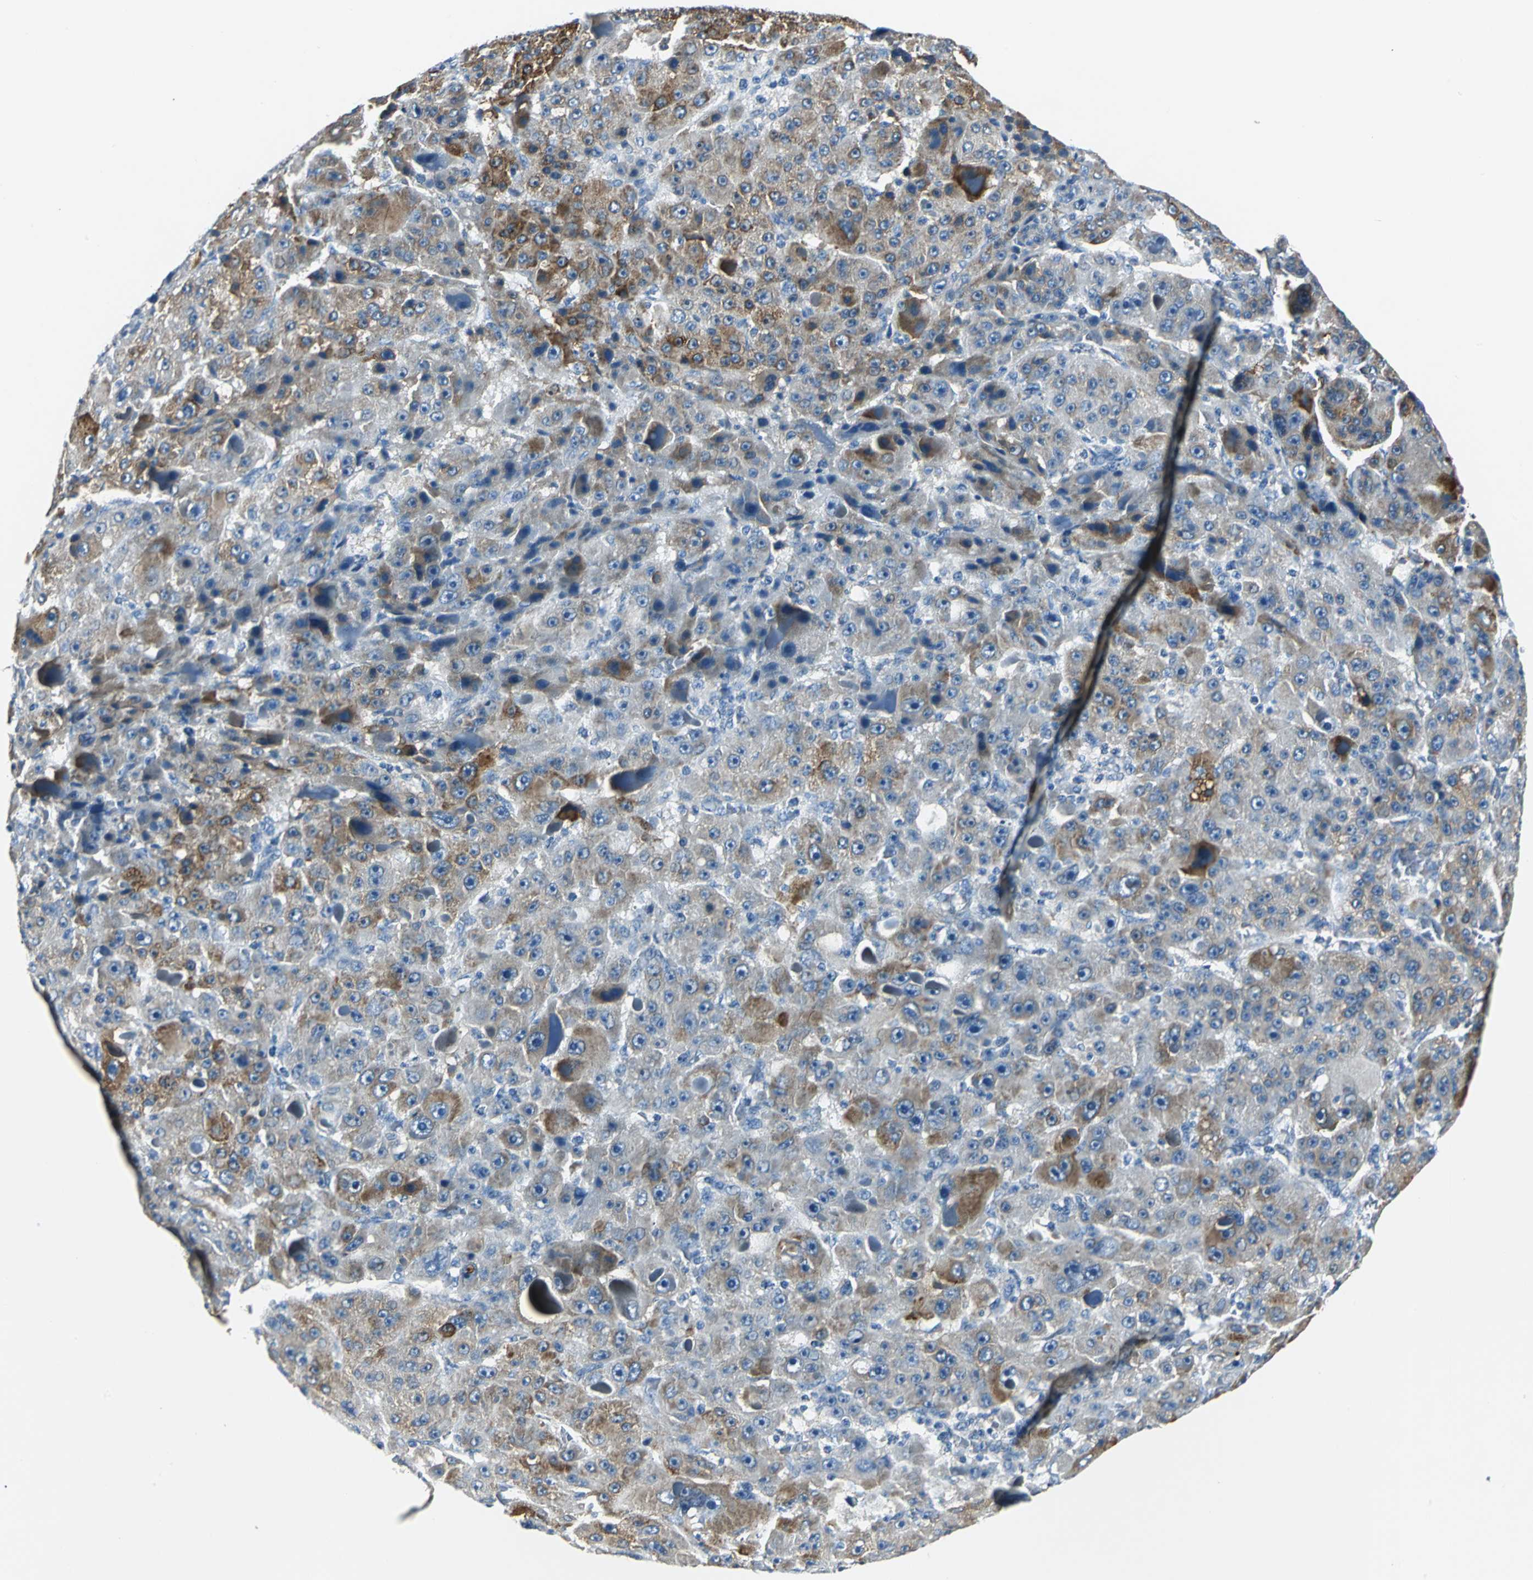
{"staining": {"intensity": "moderate", "quantity": ">75%", "location": "cytoplasmic/membranous"}, "tissue": "liver cancer", "cell_type": "Tumor cells", "image_type": "cancer", "snomed": [{"axis": "morphology", "description": "Carcinoma, Hepatocellular, NOS"}, {"axis": "topography", "description": "Liver"}], "caption": "Immunohistochemistry (IHC) staining of liver hepatocellular carcinoma, which exhibits medium levels of moderate cytoplasmic/membranous staining in about >75% of tumor cells indicating moderate cytoplasmic/membranous protein staining. The staining was performed using DAB (3,3'-diaminobenzidine) (brown) for protein detection and nuclei were counterstained in hematoxylin (blue).", "gene": "B3GNT2", "patient": {"sex": "male", "age": 76}}